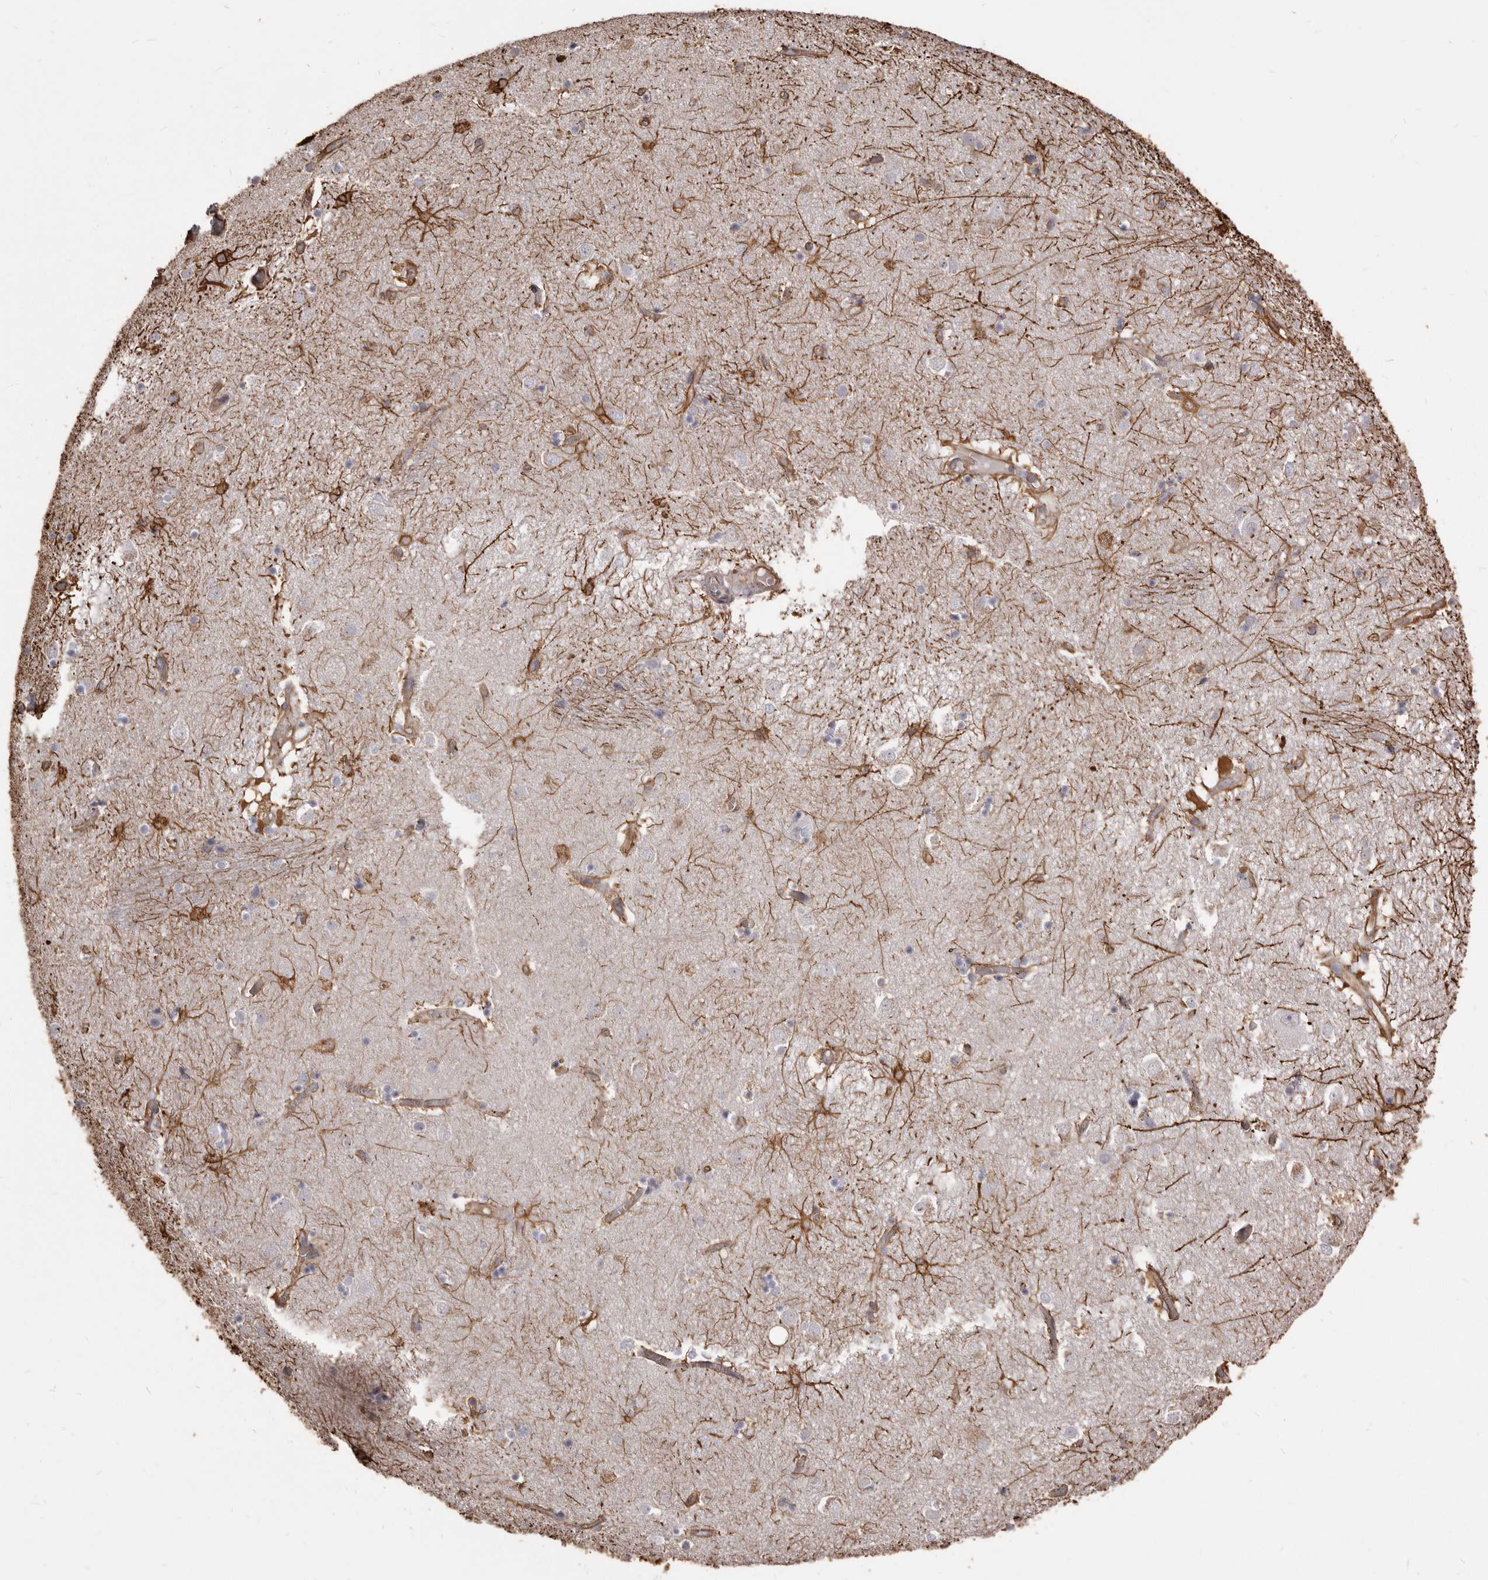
{"staining": {"intensity": "moderate", "quantity": "25%-75%", "location": "cytoplasmic/membranous"}, "tissue": "caudate", "cell_type": "Glial cells", "image_type": "normal", "snomed": [{"axis": "morphology", "description": "Normal tissue, NOS"}, {"axis": "topography", "description": "Lateral ventricle wall"}], "caption": "Immunohistochemistry (DAB) staining of unremarkable human caudate exhibits moderate cytoplasmic/membranous protein staining in about 25%-75% of glial cells. The staining is performed using DAB brown chromogen to label protein expression. The nuclei are counter-stained blue using hematoxylin.", "gene": "MTURN", "patient": {"sex": "male", "age": 70}}